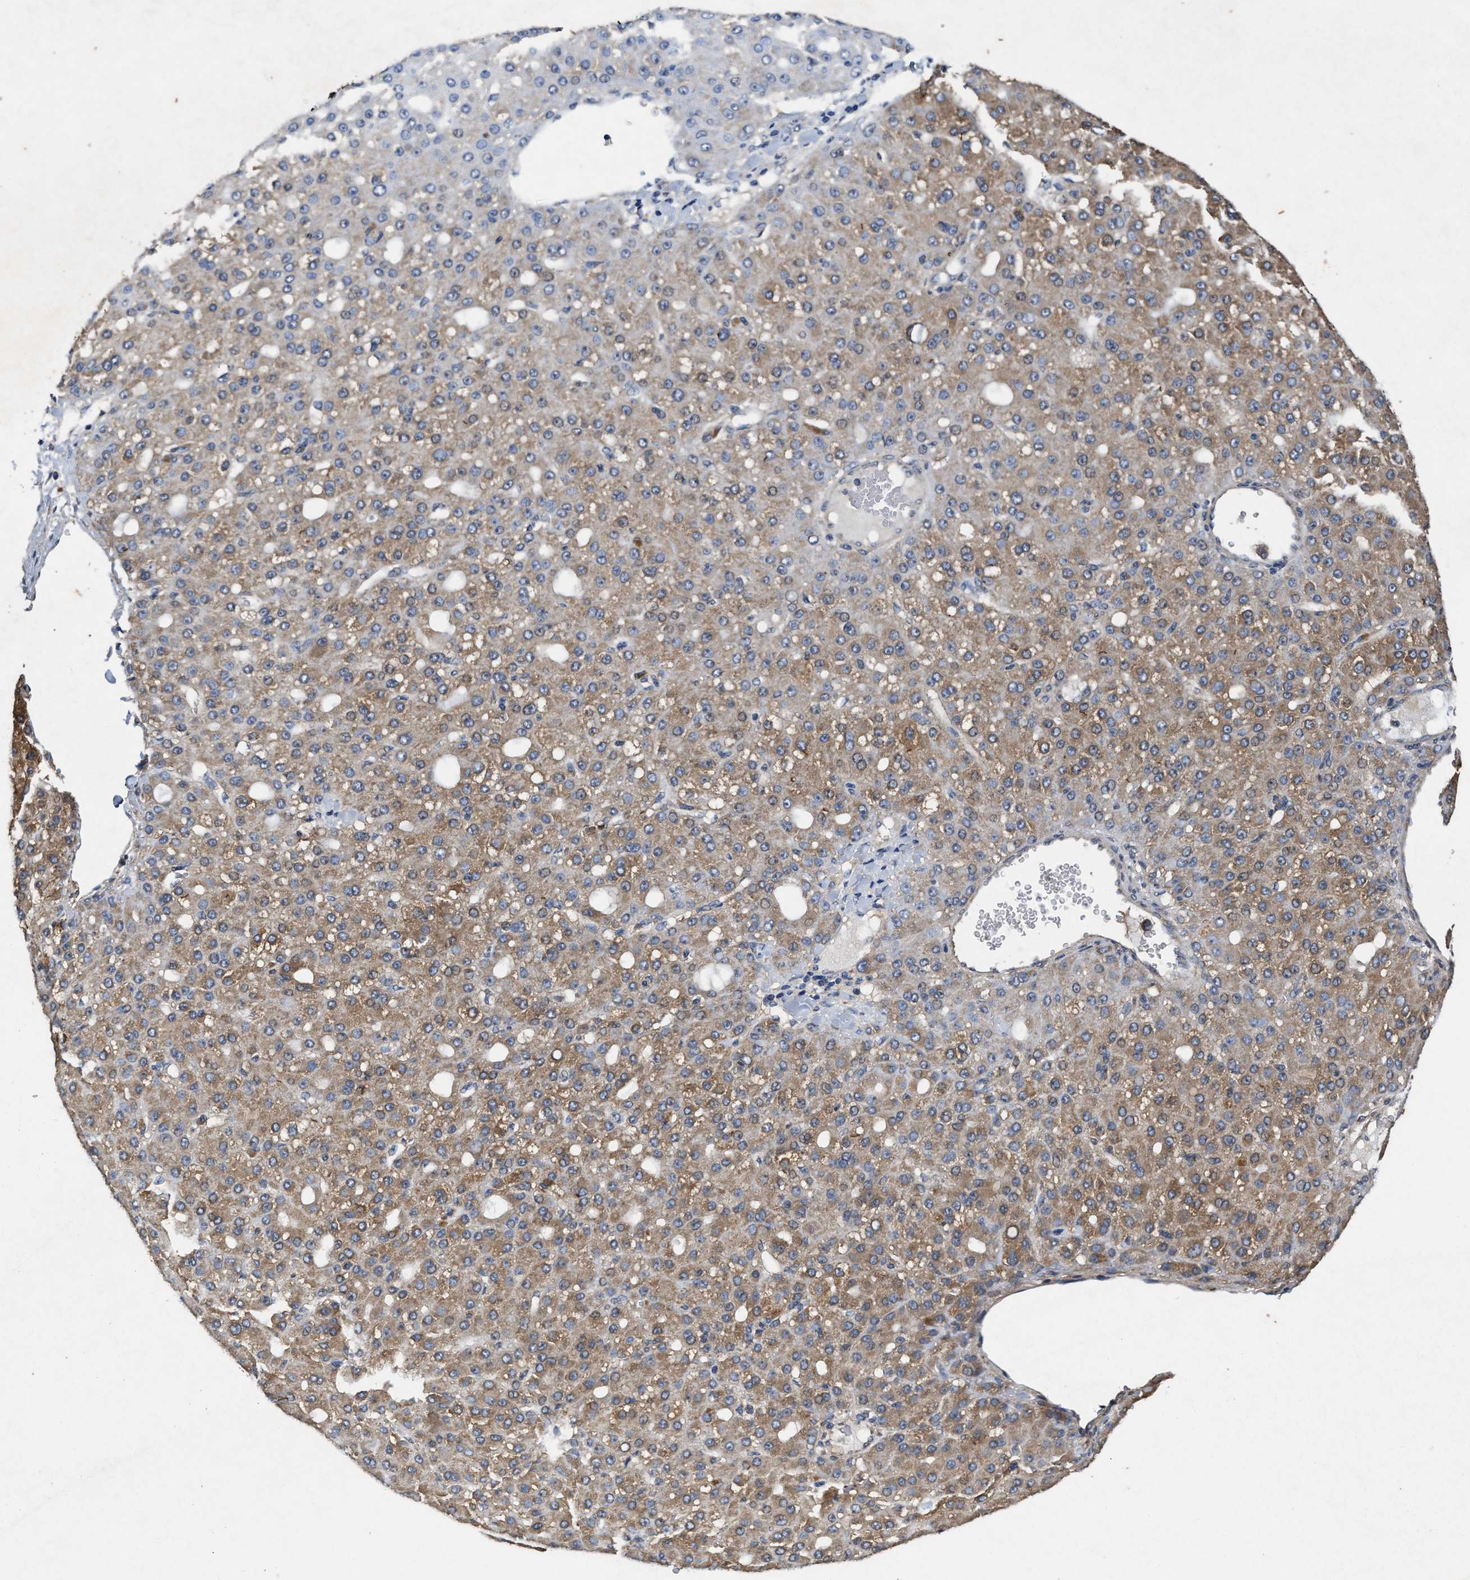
{"staining": {"intensity": "moderate", "quantity": ">75%", "location": "cytoplasmic/membranous"}, "tissue": "liver cancer", "cell_type": "Tumor cells", "image_type": "cancer", "snomed": [{"axis": "morphology", "description": "Carcinoma, Hepatocellular, NOS"}, {"axis": "topography", "description": "Liver"}], "caption": "This photomicrograph exhibits immunohistochemistry (IHC) staining of liver hepatocellular carcinoma, with medium moderate cytoplasmic/membranous staining in about >75% of tumor cells.", "gene": "EFNA4", "patient": {"sex": "male", "age": 67}}